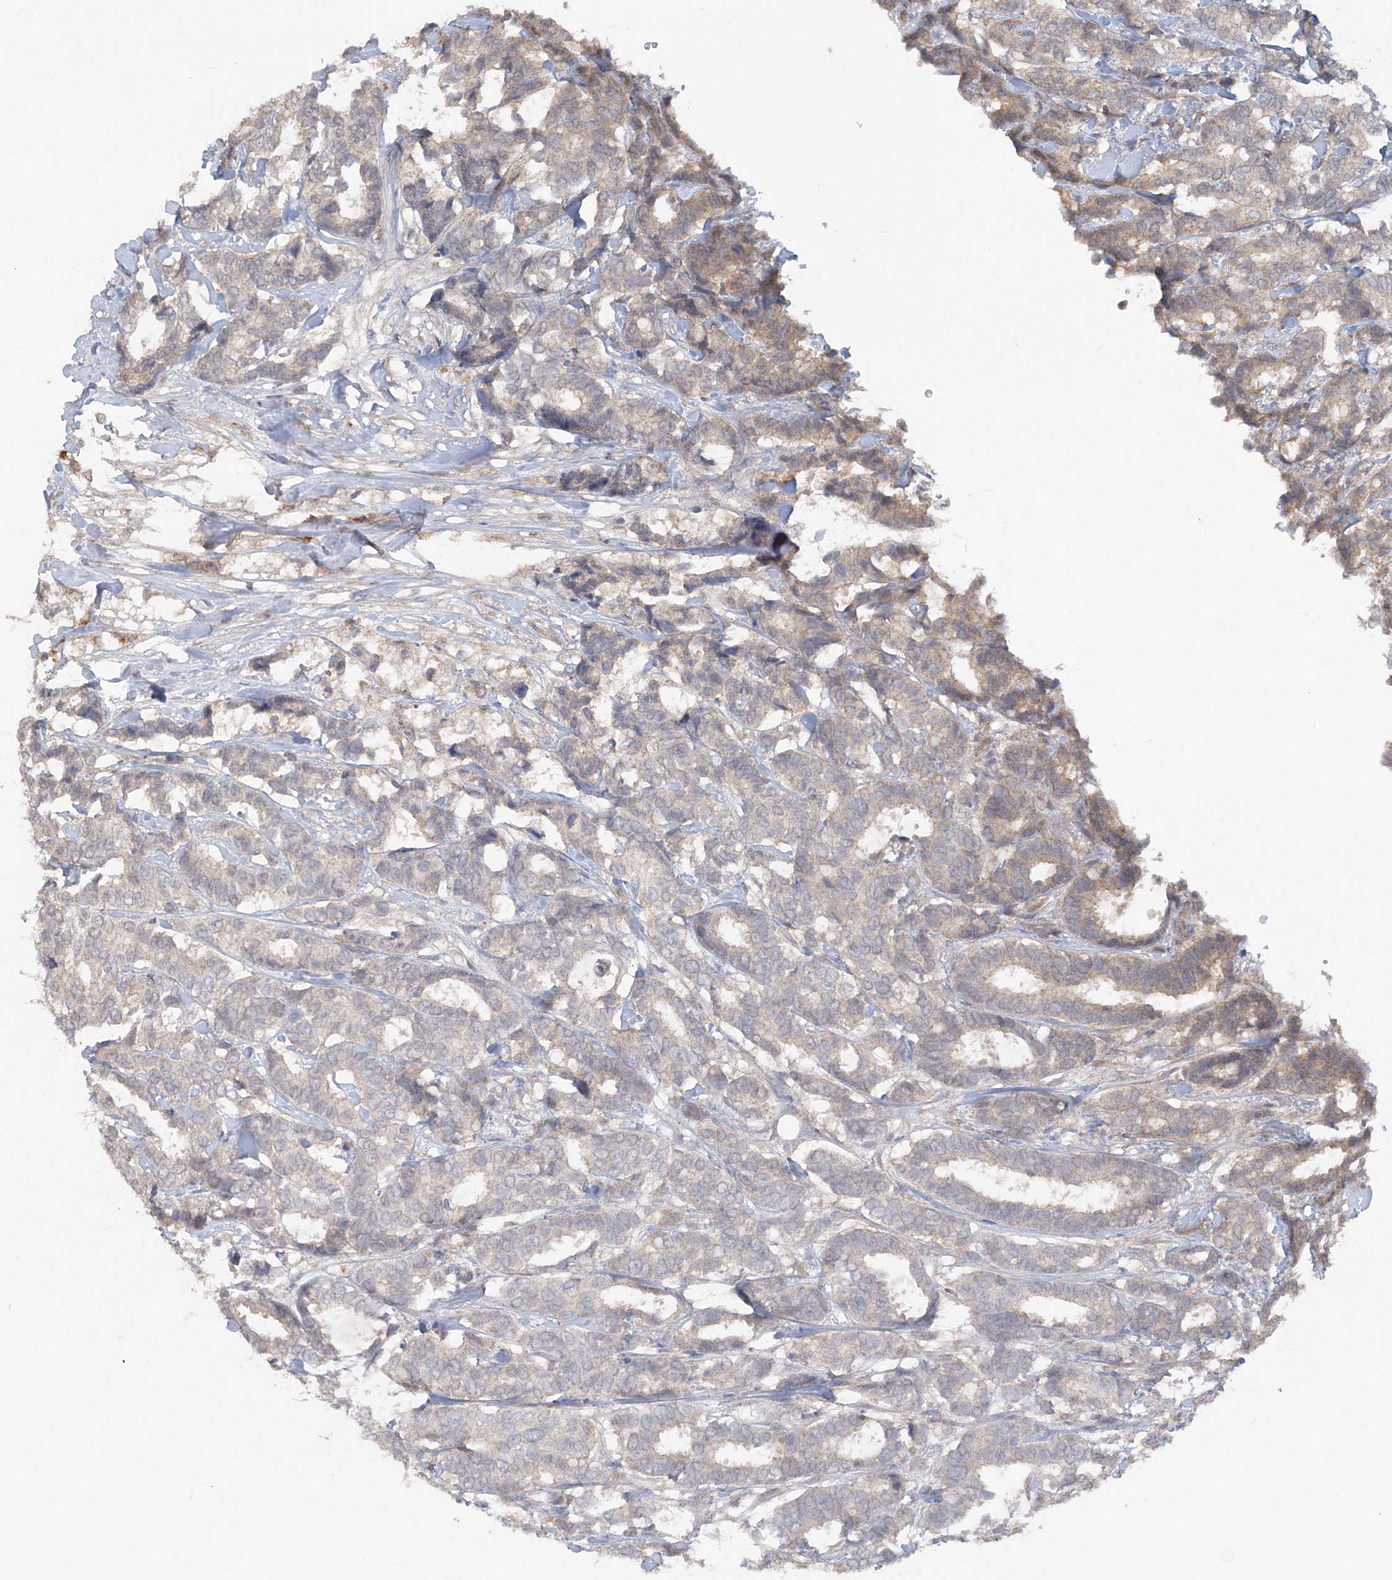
{"staining": {"intensity": "weak", "quantity": "25%-75%", "location": "cytoplasmic/membranous"}, "tissue": "breast cancer", "cell_type": "Tumor cells", "image_type": "cancer", "snomed": [{"axis": "morphology", "description": "Duct carcinoma"}, {"axis": "topography", "description": "Breast"}], "caption": "Weak cytoplasmic/membranous positivity is seen in approximately 25%-75% of tumor cells in breast cancer.", "gene": "C1RL", "patient": {"sex": "female", "age": 87}}